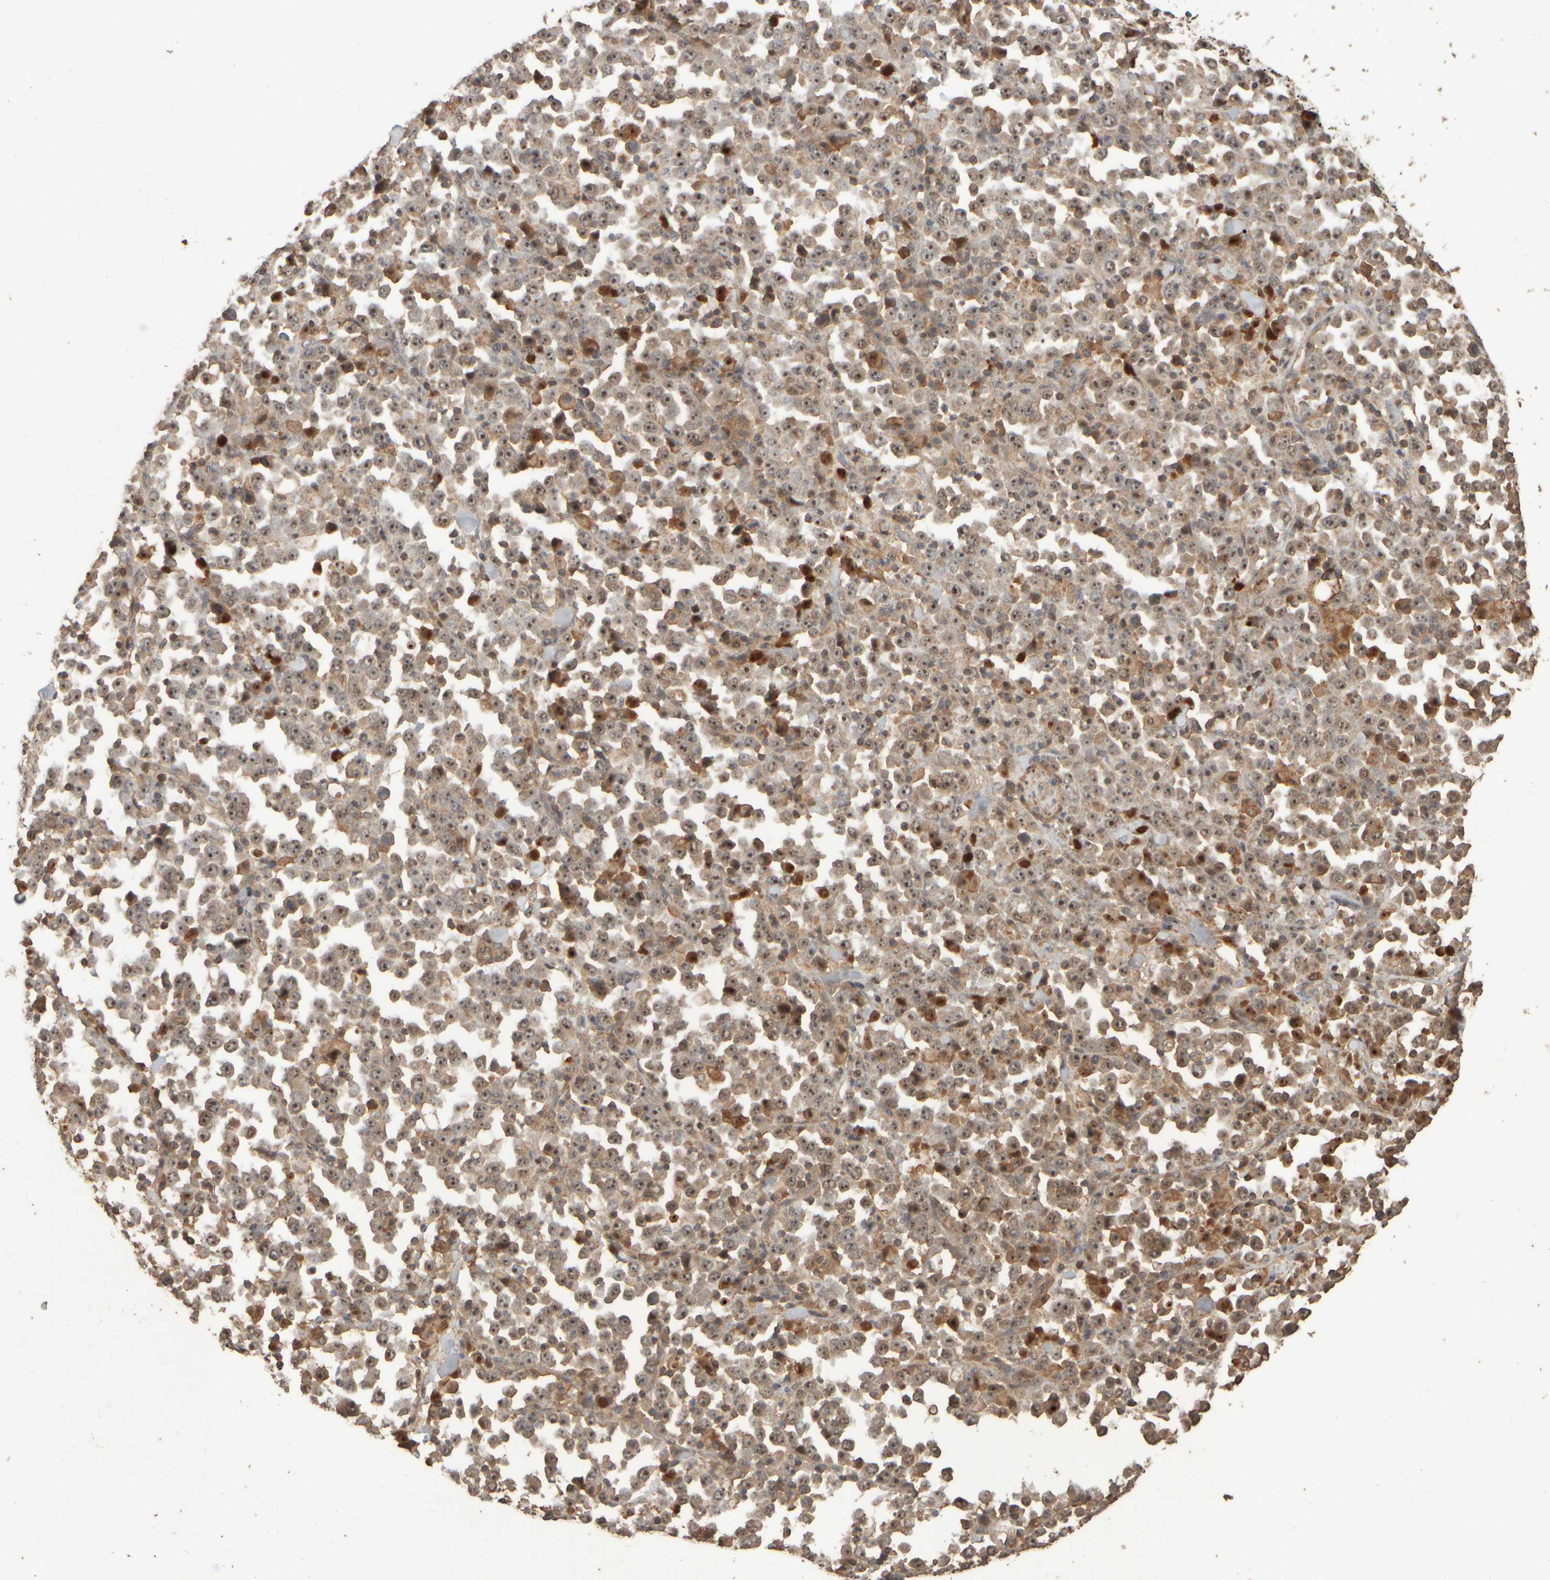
{"staining": {"intensity": "moderate", "quantity": ">75%", "location": "cytoplasmic/membranous,nuclear"}, "tissue": "stomach cancer", "cell_type": "Tumor cells", "image_type": "cancer", "snomed": [{"axis": "morphology", "description": "Normal tissue, NOS"}, {"axis": "morphology", "description": "Adenocarcinoma, NOS"}, {"axis": "topography", "description": "Stomach, upper"}, {"axis": "topography", "description": "Stomach"}], "caption": "Human adenocarcinoma (stomach) stained with a protein marker displays moderate staining in tumor cells.", "gene": "SPHK1", "patient": {"sex": "male", "age": 59}}